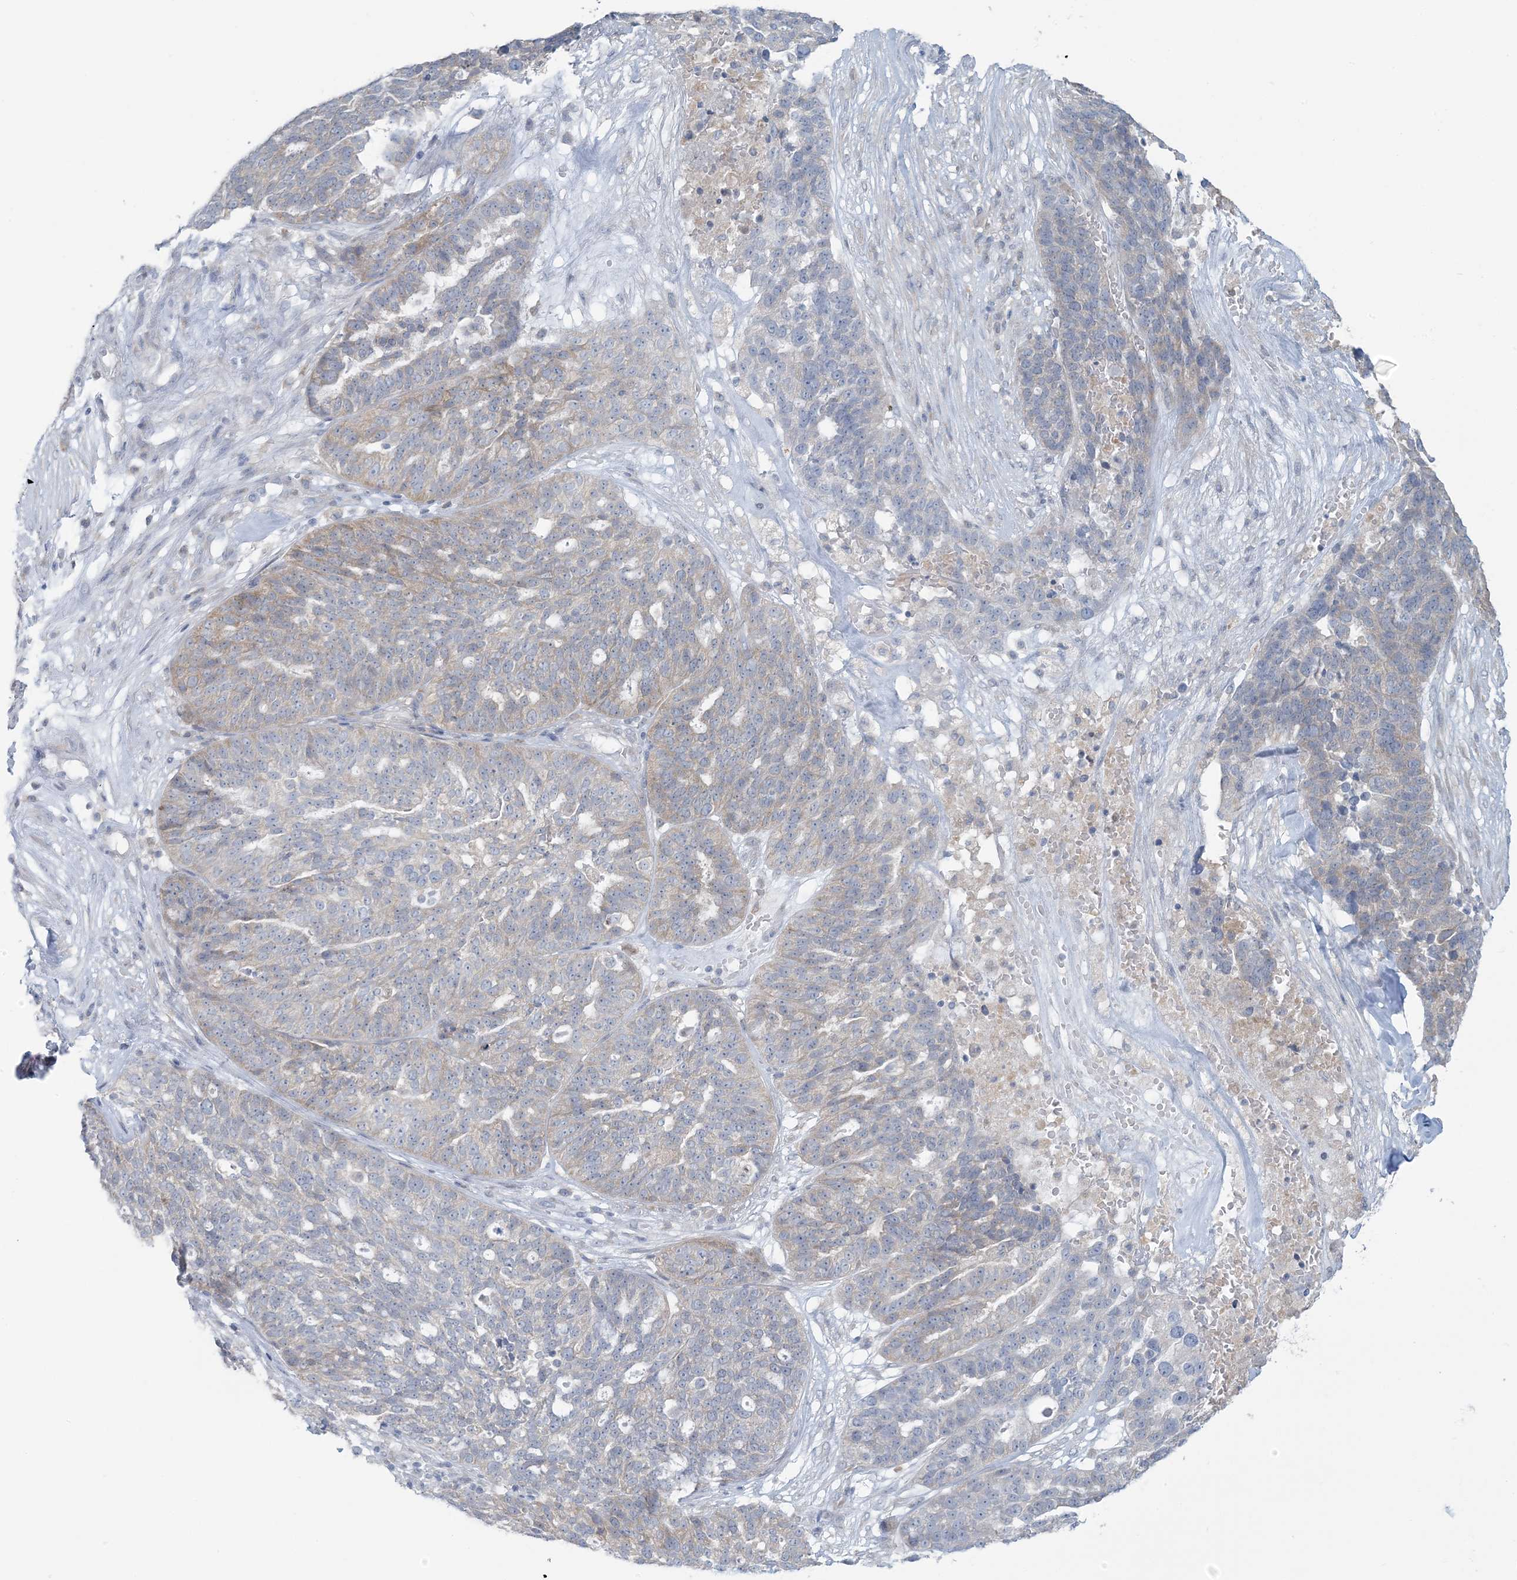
{"staining": {"intensity": "weak", "quantity": "<25%", "location": "cytoplasmic/membranous"}, "tissue": "ovarian cancer", "cell_type": "Tumor cells", "image_type": "cancer", "snomed": [{"axis": "morphology", "description": "Cystadenocarcinoma, serous, NOS"}, {"axis": "topography", "description": "Ovary"}], "caption": "Tumor cells show no significant positivity in ovarian cancer (serous cystadenocarcinoma). Nuclei are stained in blue.", "gene": "EEFSEC", "patient": {"sex": "female", "age": 59}}